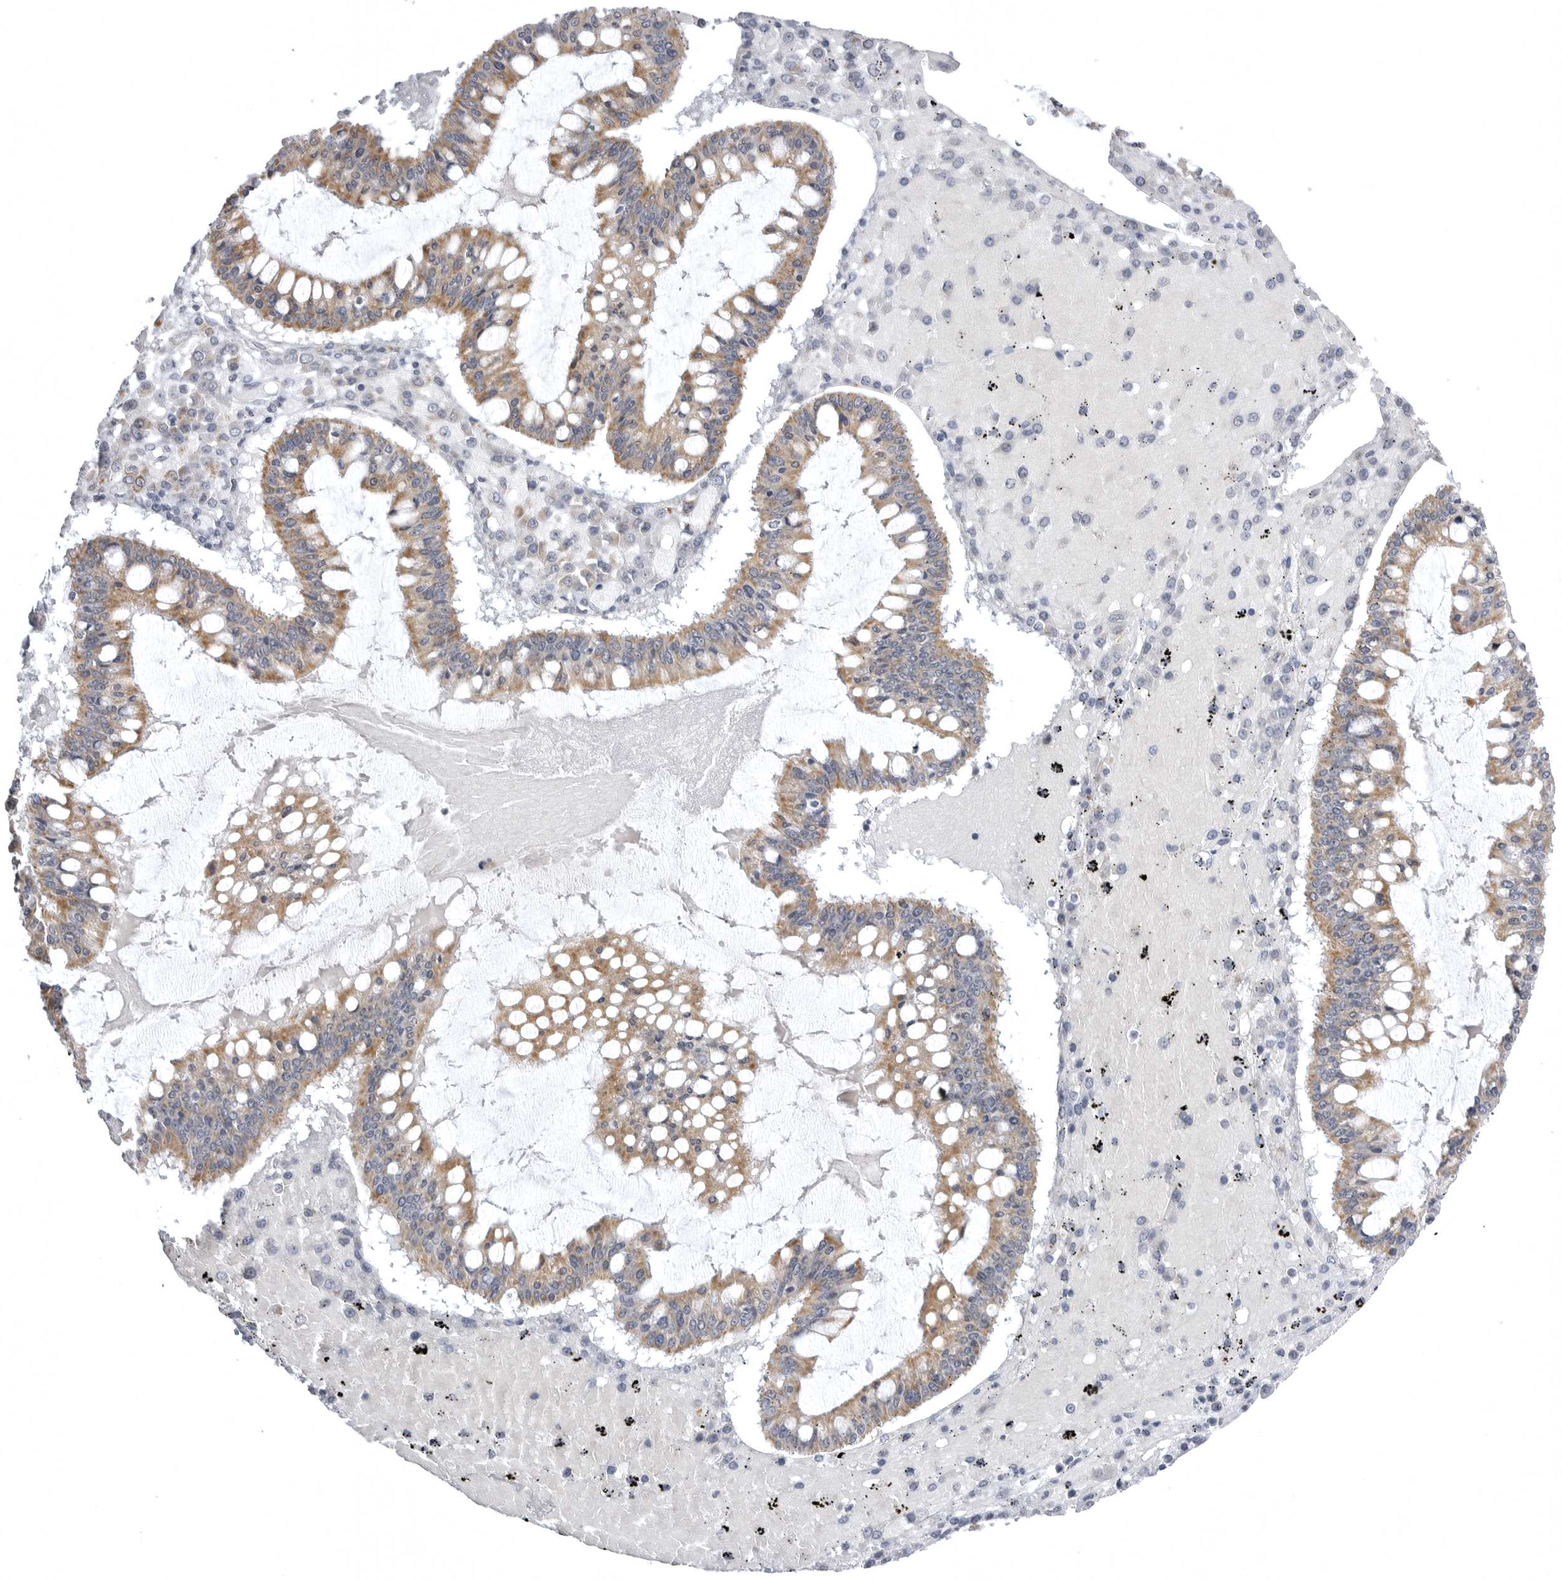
{"staining": {"intensity": "moderate", "quantity": ">75%", "location": "cytoplasmic/membranous"}, "tissue": "ovarian cancer", "cell_type": "Tumor cells", "image_type": "cancer", "snomed": [{"axis": "morphology", "description": "Cystadenocarcinoma, mucinous, NOS"}, {"axis": "topography", "description": "Ovary"}], "caption": "This is a histology image of IHC staining of mucinous cystadenocarcinoma (ovarian), which shows moderate positivity in the cytoplasmic/membranous of tumor cells.", "gene": "TUFM", "patient": {"sex": "female", "age": 73}}